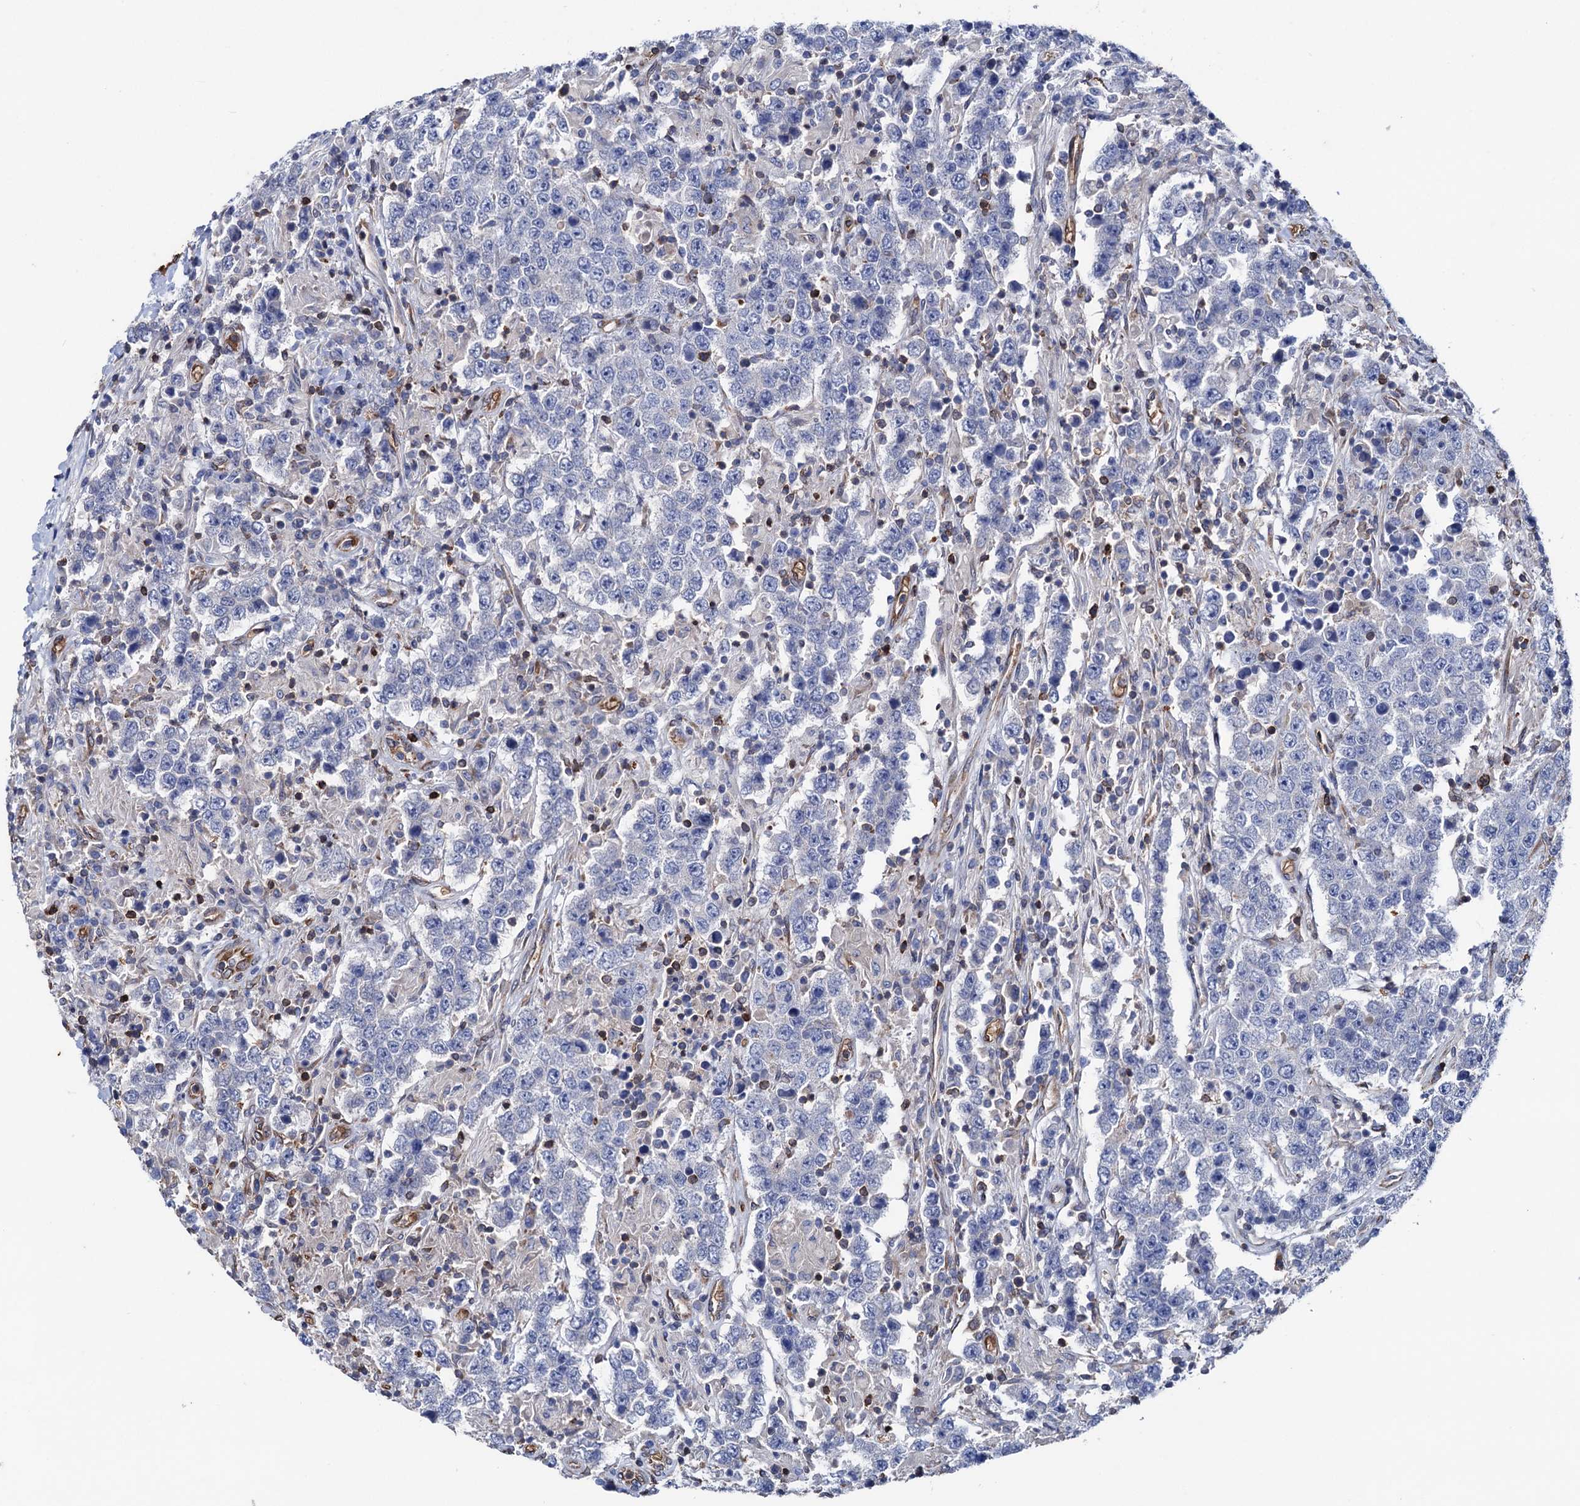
{"staining": {"intensity": "negative", "quantity": "none", "location": "none"}, "tissue": "testis cancer", "cell_type": "Tumor cells", "image_type": "cancer", "snomed": [{"axis": "morphology", "description": "Normal tissue, NOS"}, {"axis": "morphology", "description": "Urothelial carcinoma, High grade"}, {"axis": "morphology", "description": "Seminoma, NOS"}, {"axis": "morphology", "description": "Carcinoma, Embryonal, NOS"}, {"axis": "topography", "description": "Urinary bladder"}, {"axis": "topography", "description": "Testis"}], "caption": "A high-resolution micrograph shows immunohistochemistry staining of urothelial carcinoma (high-grade) (testis), which reveals no significant positivity in tumor cells. (DAB IHC, high magnification).", "gene": "STING1", "patient": {"sex": "male", "age": 41}}